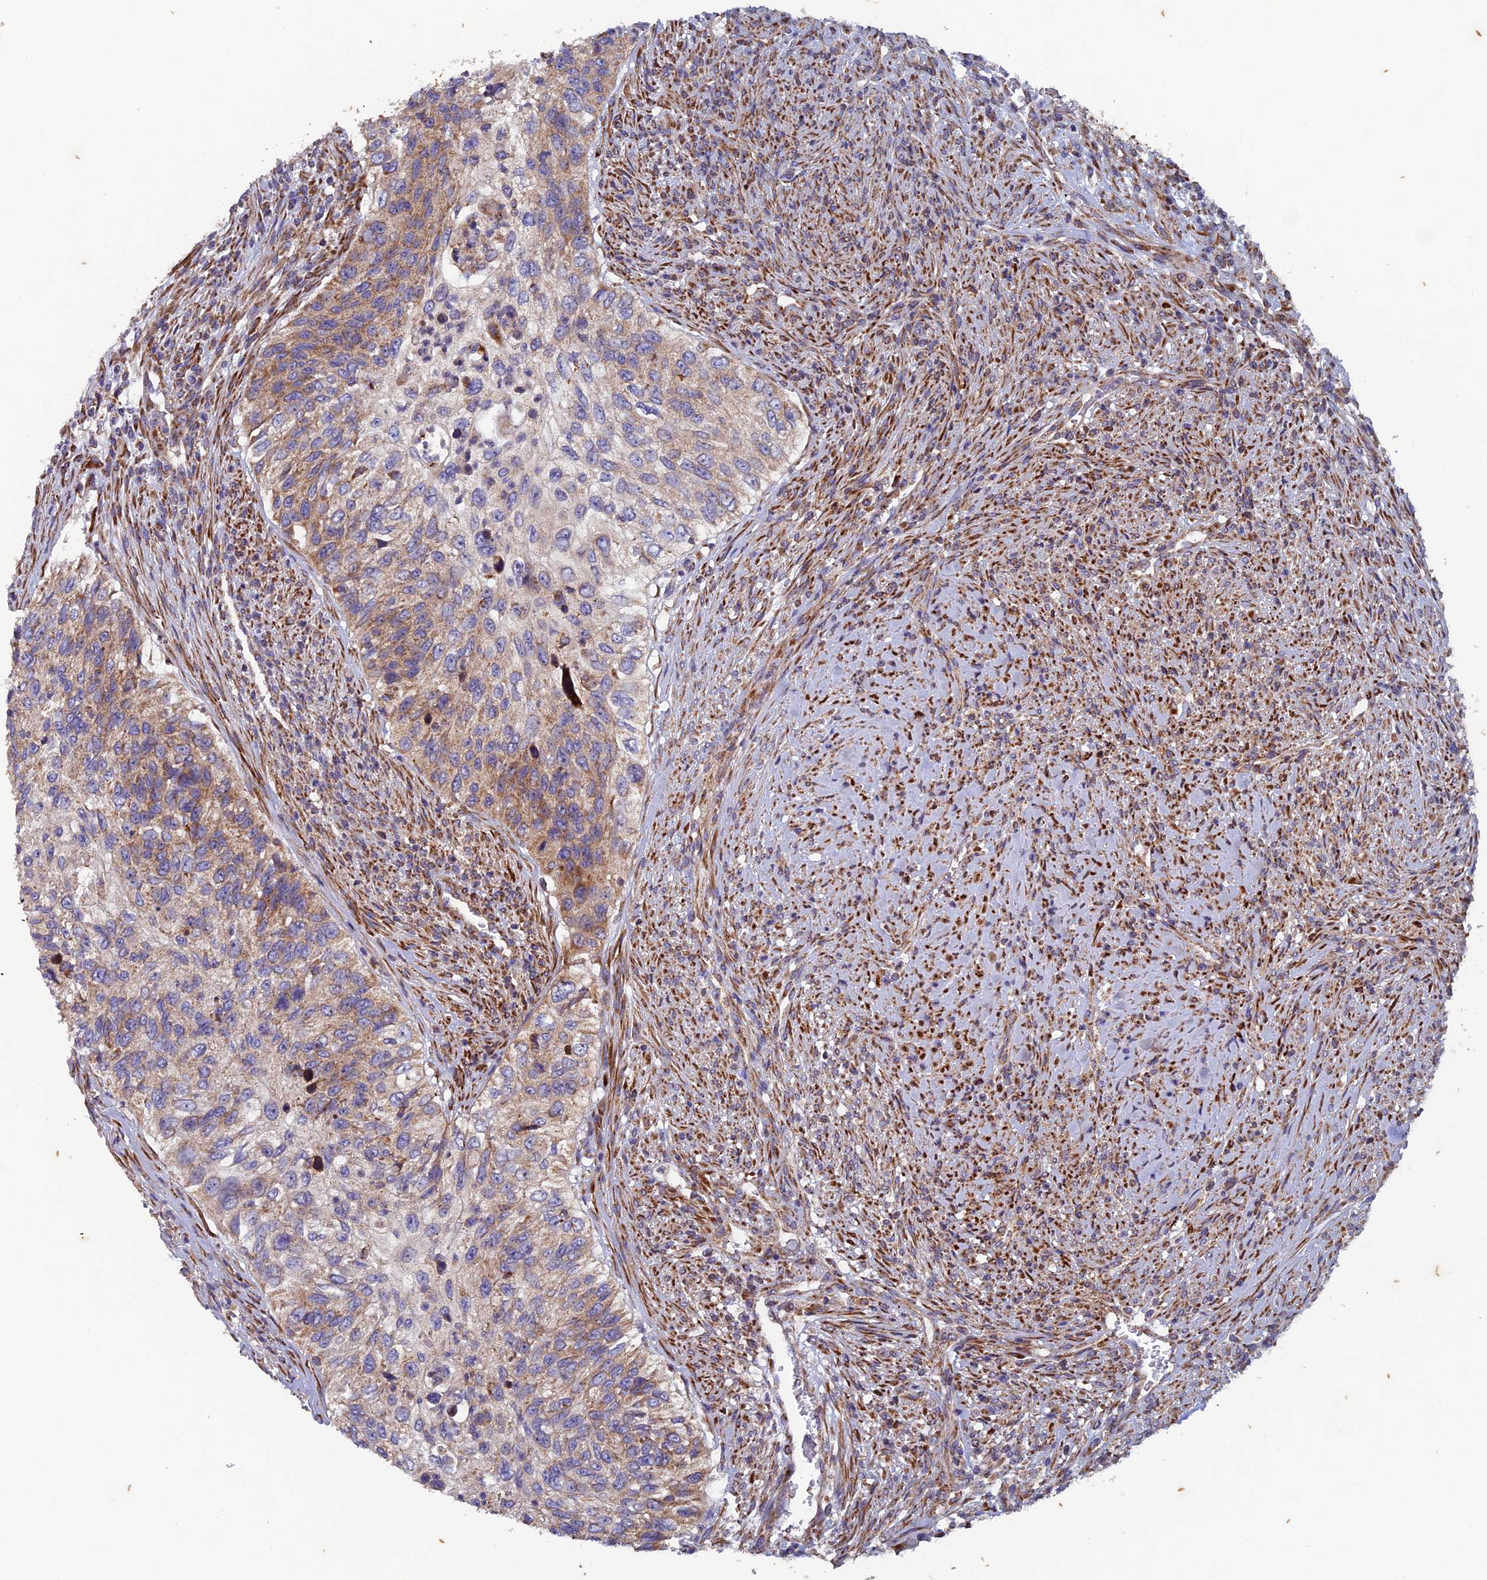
{"staining": {"intensity": "moderate", "quantity": "25%-75%", "location": "cytoplasmic/membranous"}, "tissue": "urothelial cancer", "cell_type": "Tumor cells", "image_type": "cancer", "snomed": [{"axis": "morphology", "description": "Urothelial carcinoma, High grade"}, {"axis": "topography", "description": "Urinary bladder"}], "caption": "About 25%-75% of tumor cells in urothelial cancer show moderate cytoplasmic/membranous protein positivity as visualized by brown immunohistochemical staining.", "gene": "AP4S1", "patient": {"sex": "female", "age": 60}}